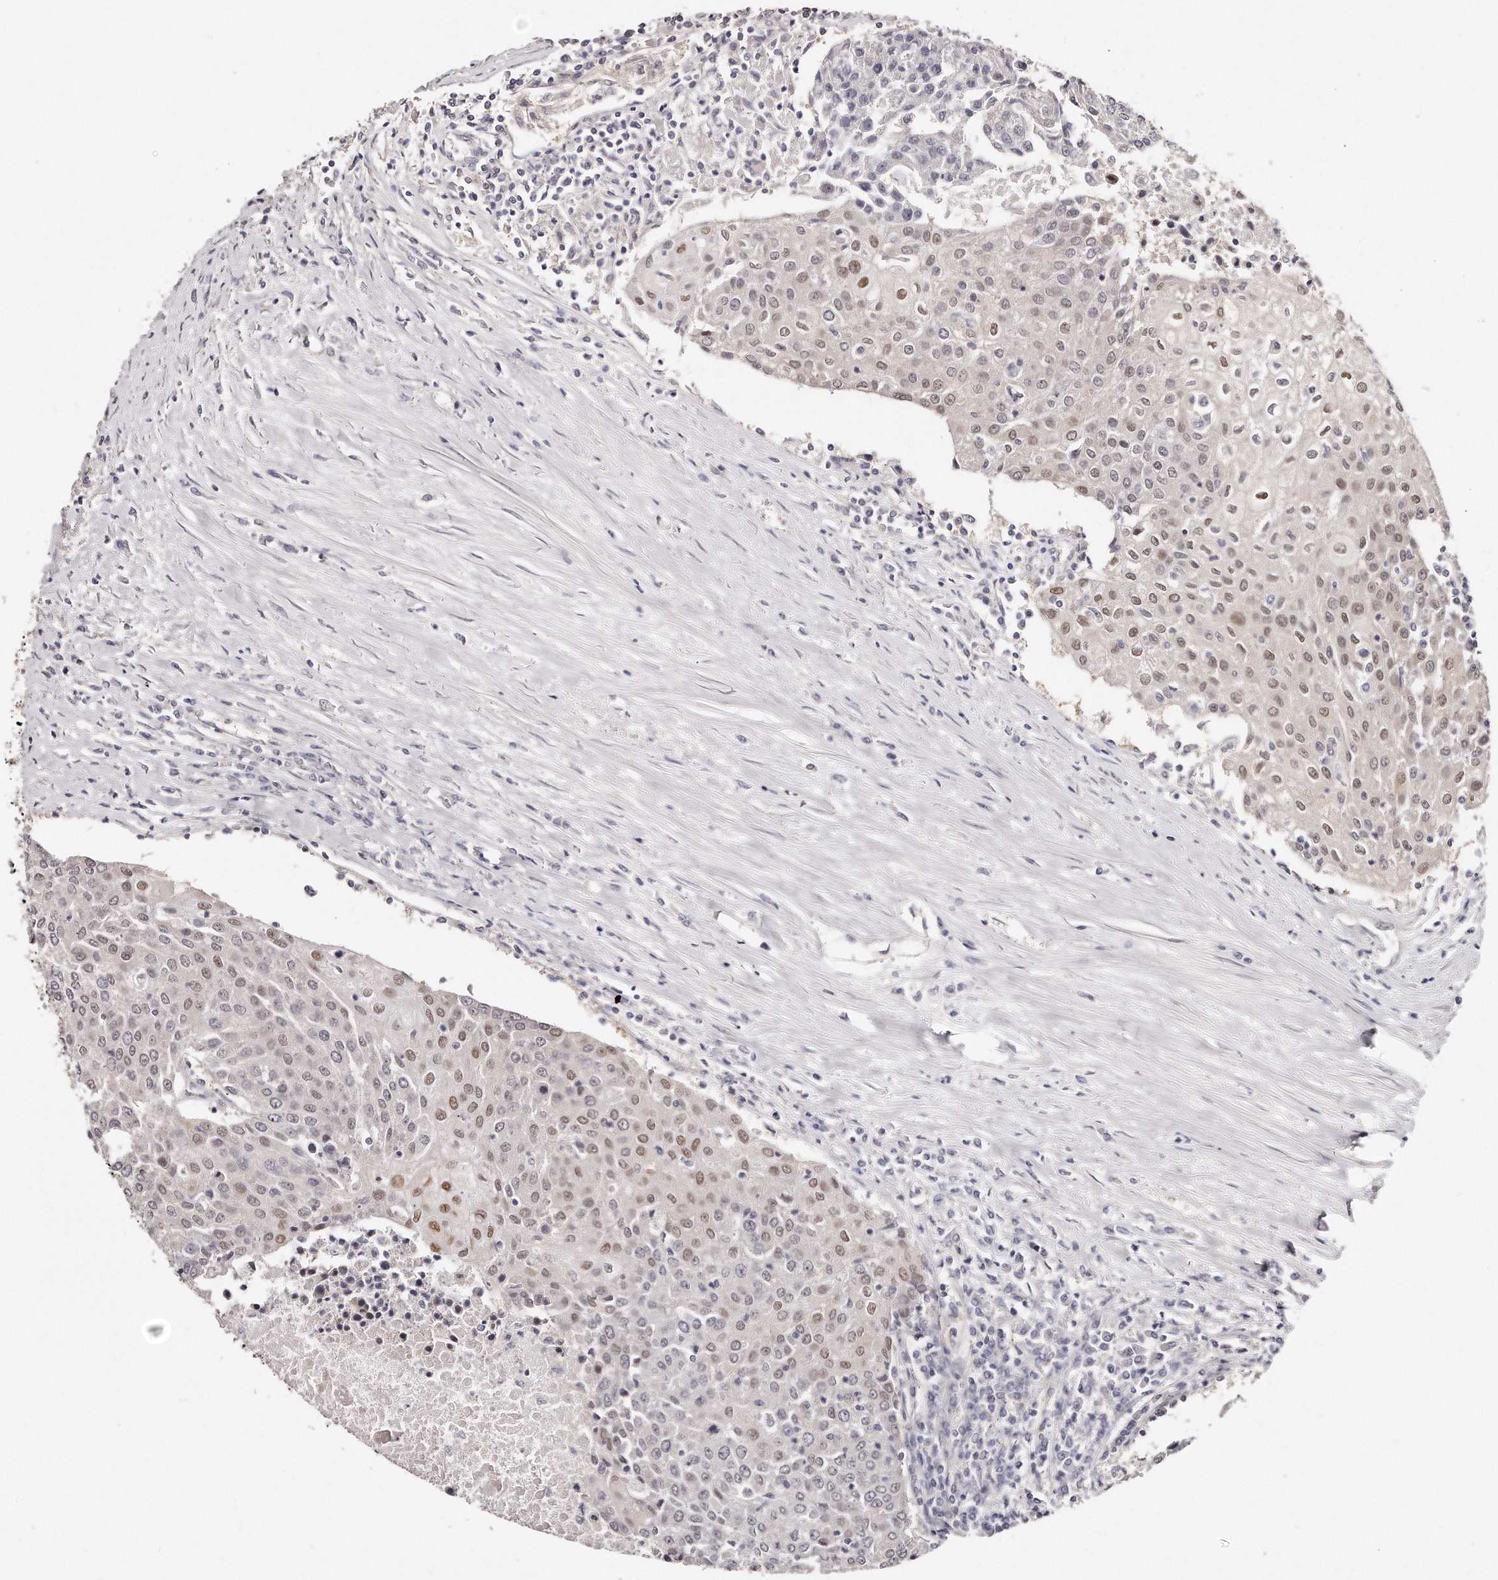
{"staining": {"intensity": "moderate", "quantity": "<25%", "location": "nuclear"}, "tissue": "urothelial cancer", "cell_type": "Tumor cells", "image_type": "cancer", "snomed": [{"axis": "morphology", "description": "Urothelial carcinoma, High grade"}, {"axis": "topography", "description": "Urinary bladder"}], "caption": "The immunohistochemical stain highlights moderate nuclear staining in tumor cells of urothelial cancer tissue. The protein of interest is shown in brown color, while the nuclei are stained blue.", "gene": "CASZ1", "patient": {"sex": "female", "age": 85}}